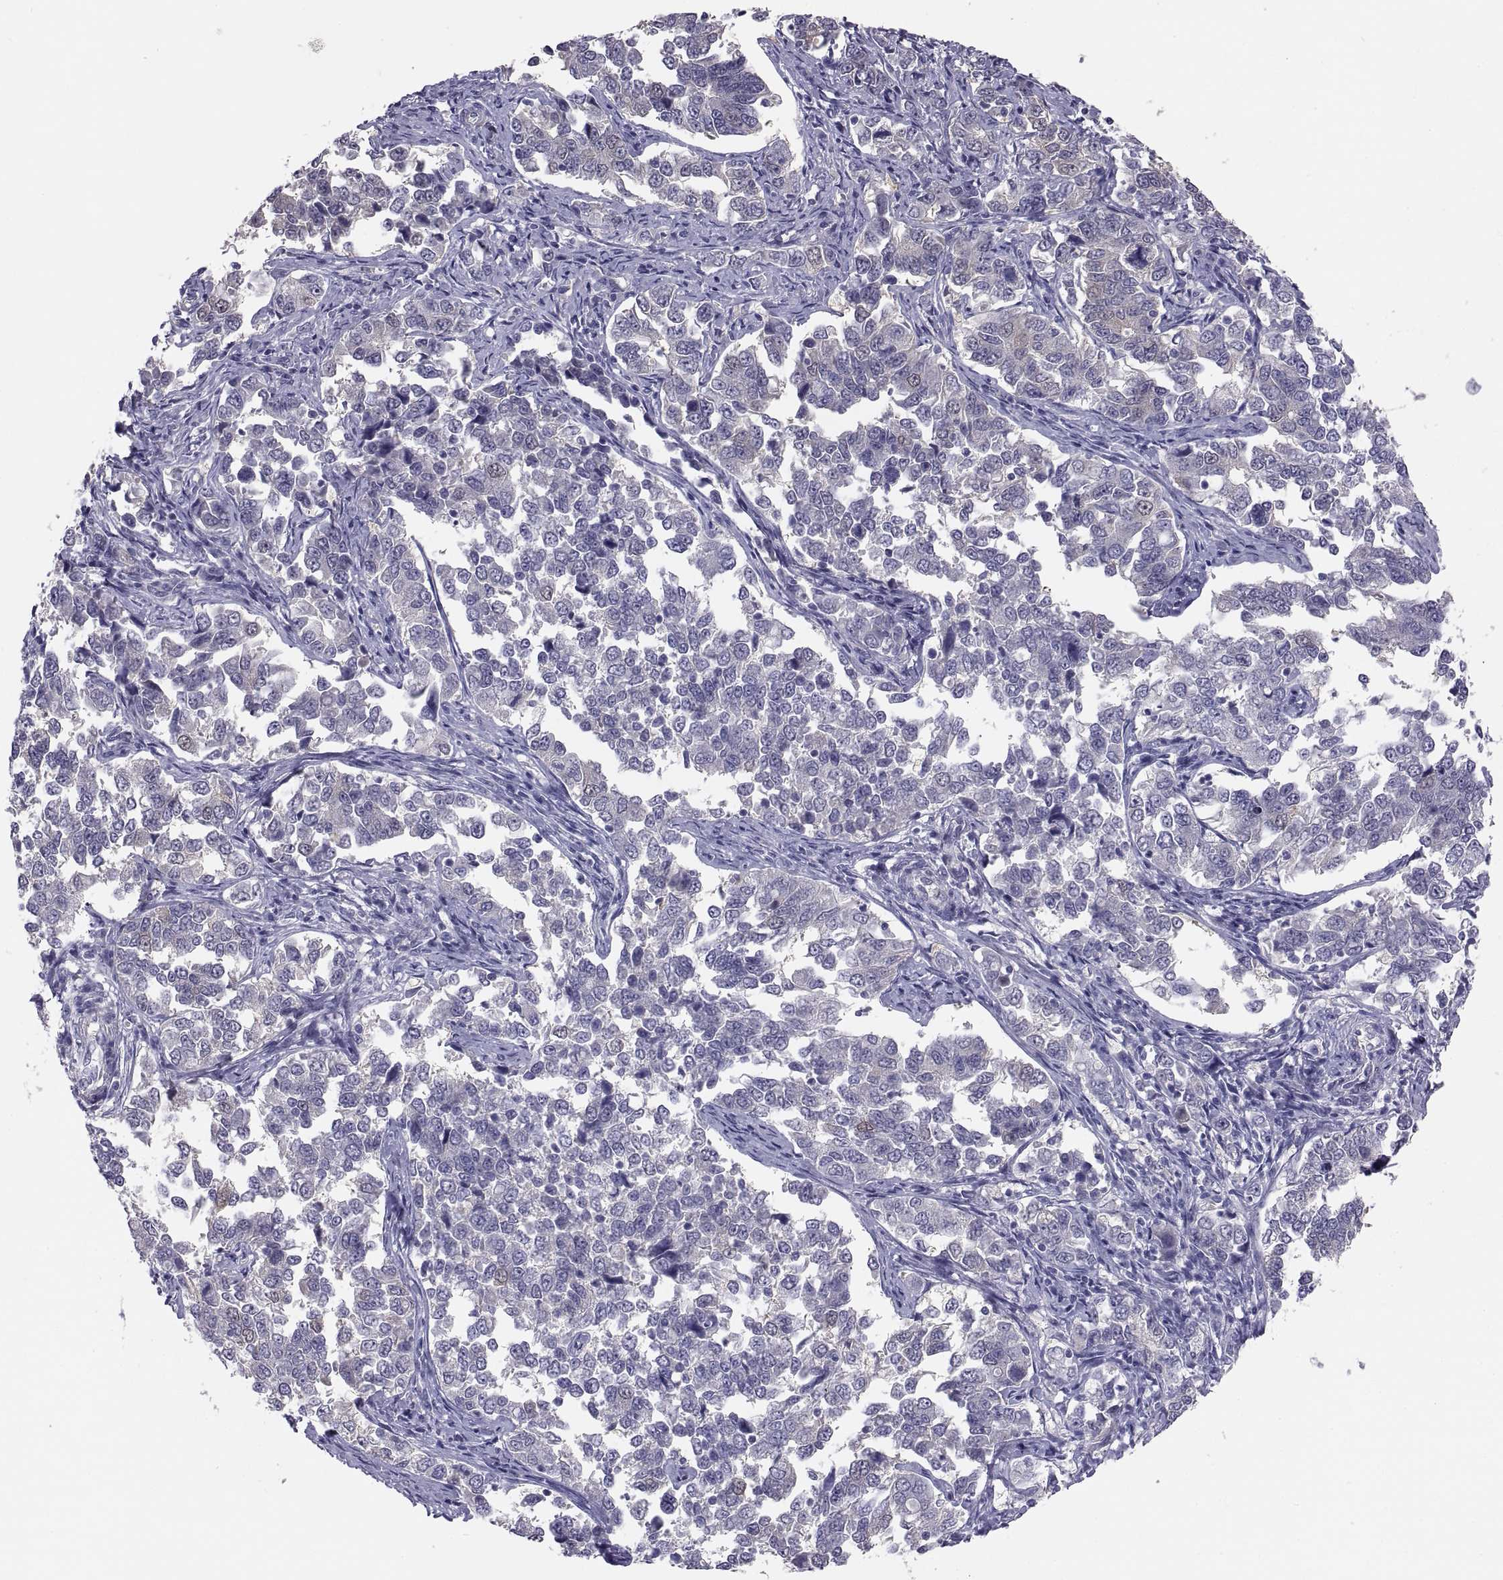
{"staining": {"intensity": "negative", "quantity": "none", "location": "none"}, "tissue": "endometrial cancer", "cell_type": "Tumor cells", "image_type": "cancer", "snomed": [{"axis": "morphology", "description": "Adenocarcinoma, NOS"}, {"axis": "topography", "description": "Endometrium"}], "caption": "The histopathology image displays no significant staining in tumor cells of endometrial adenocarcinoma.", "gene": "STRC", "patient": {"sex": "female", "age": 43}}